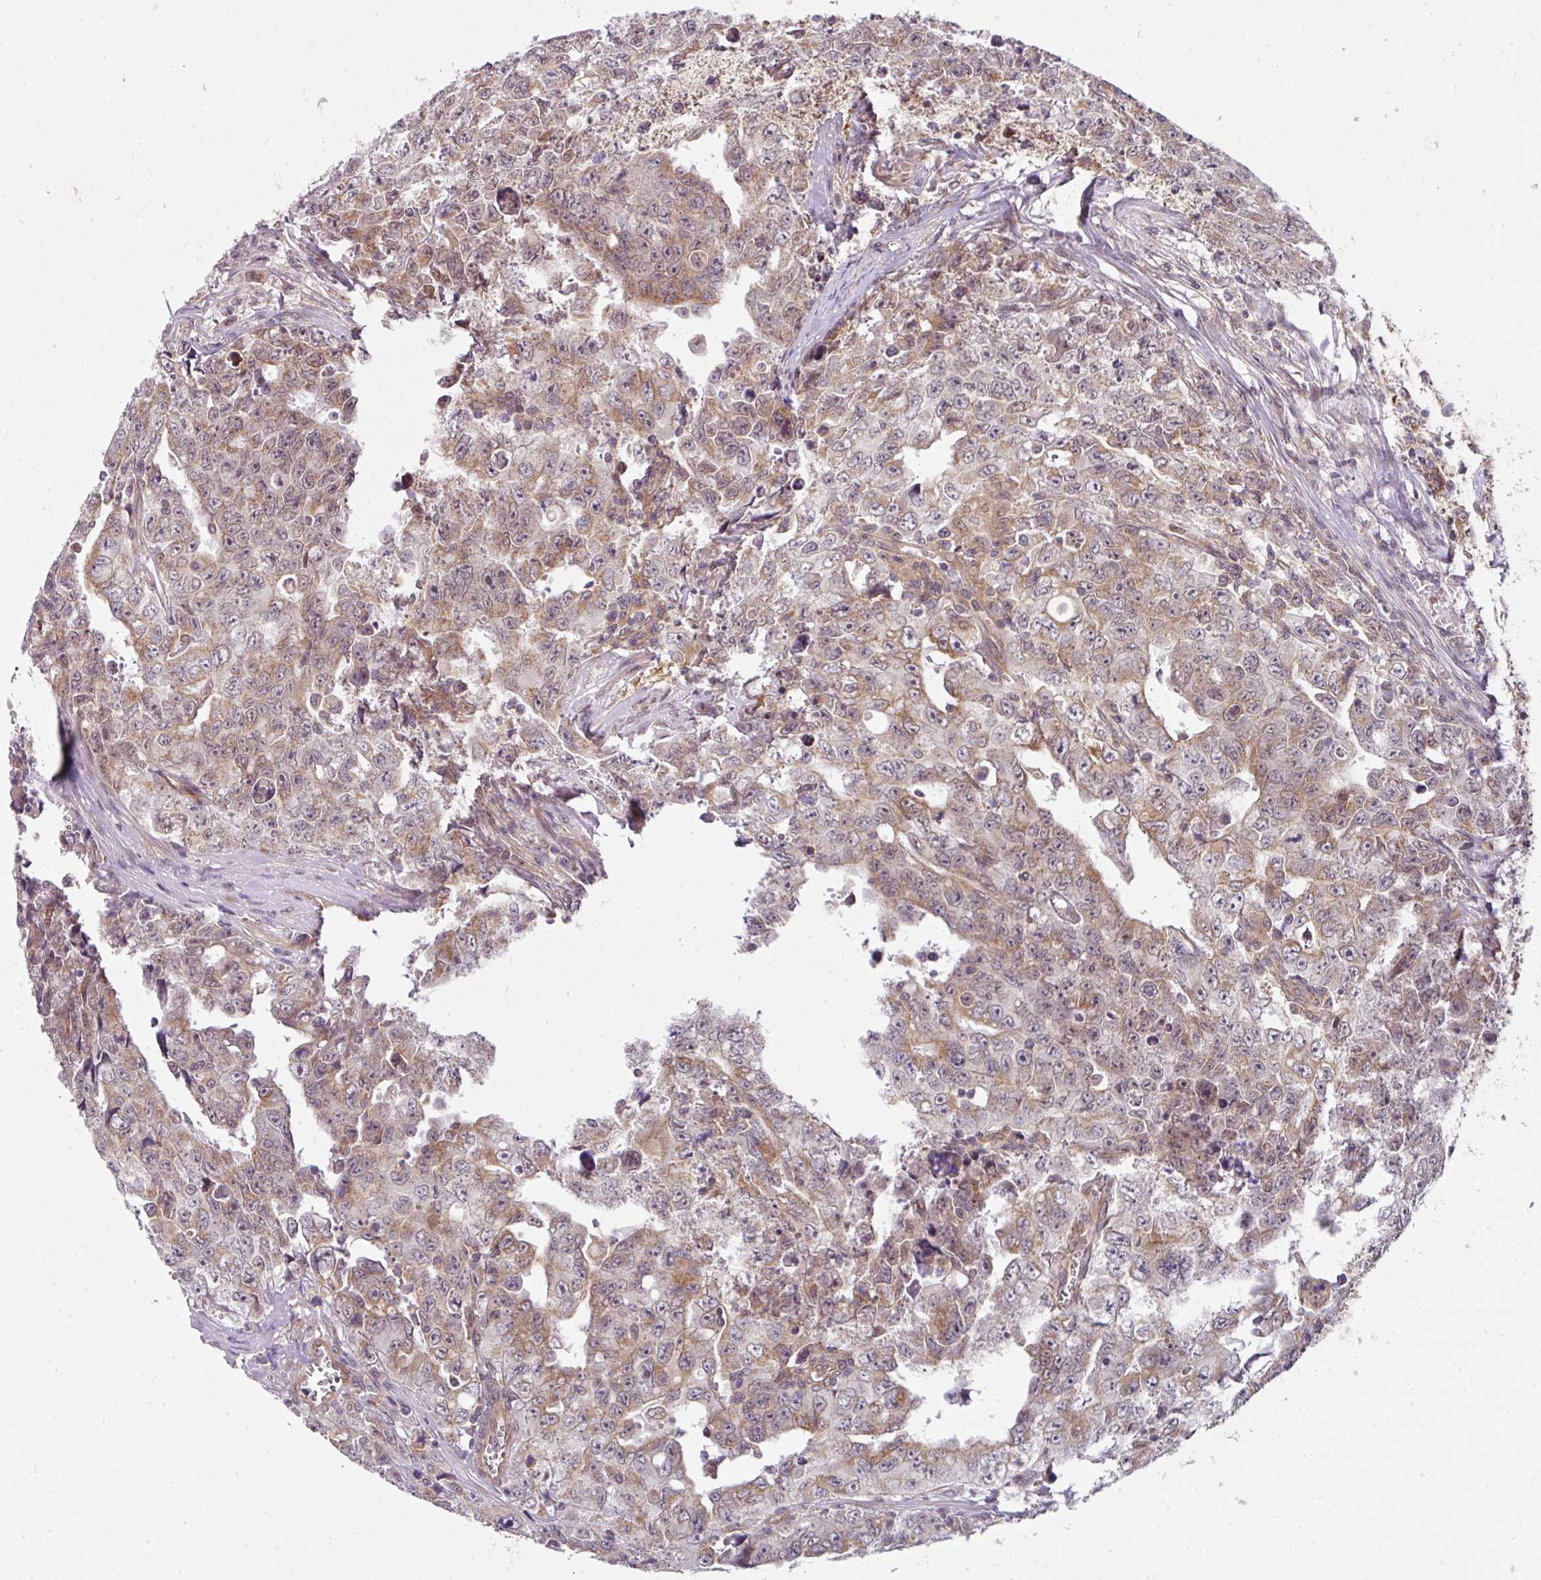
{"staining": {"intensity": "moderate", "quantity": ">75%", "location": "cytoplasmic/membranous,nuclear"}, "tissue": "testis cancer", "cell_type": "Tumor cells", "image_type": "cancer", "snomed": [{"axis": "morphology", "description": "Carcinoma, Embryonal, NOS"}, {"axis": "topography", "description": "Testis"}], "caption": "Immunohistochemistry (IHC) (DAB) staining of human testis cancer (embryonal carcinoma) exhibits moderate cytoplasmic/membranous and nuclear protein positivity in about >75% of tumor cells.", "gene": "CAMLG", "patient": {"sex": "male", "age": 24}}